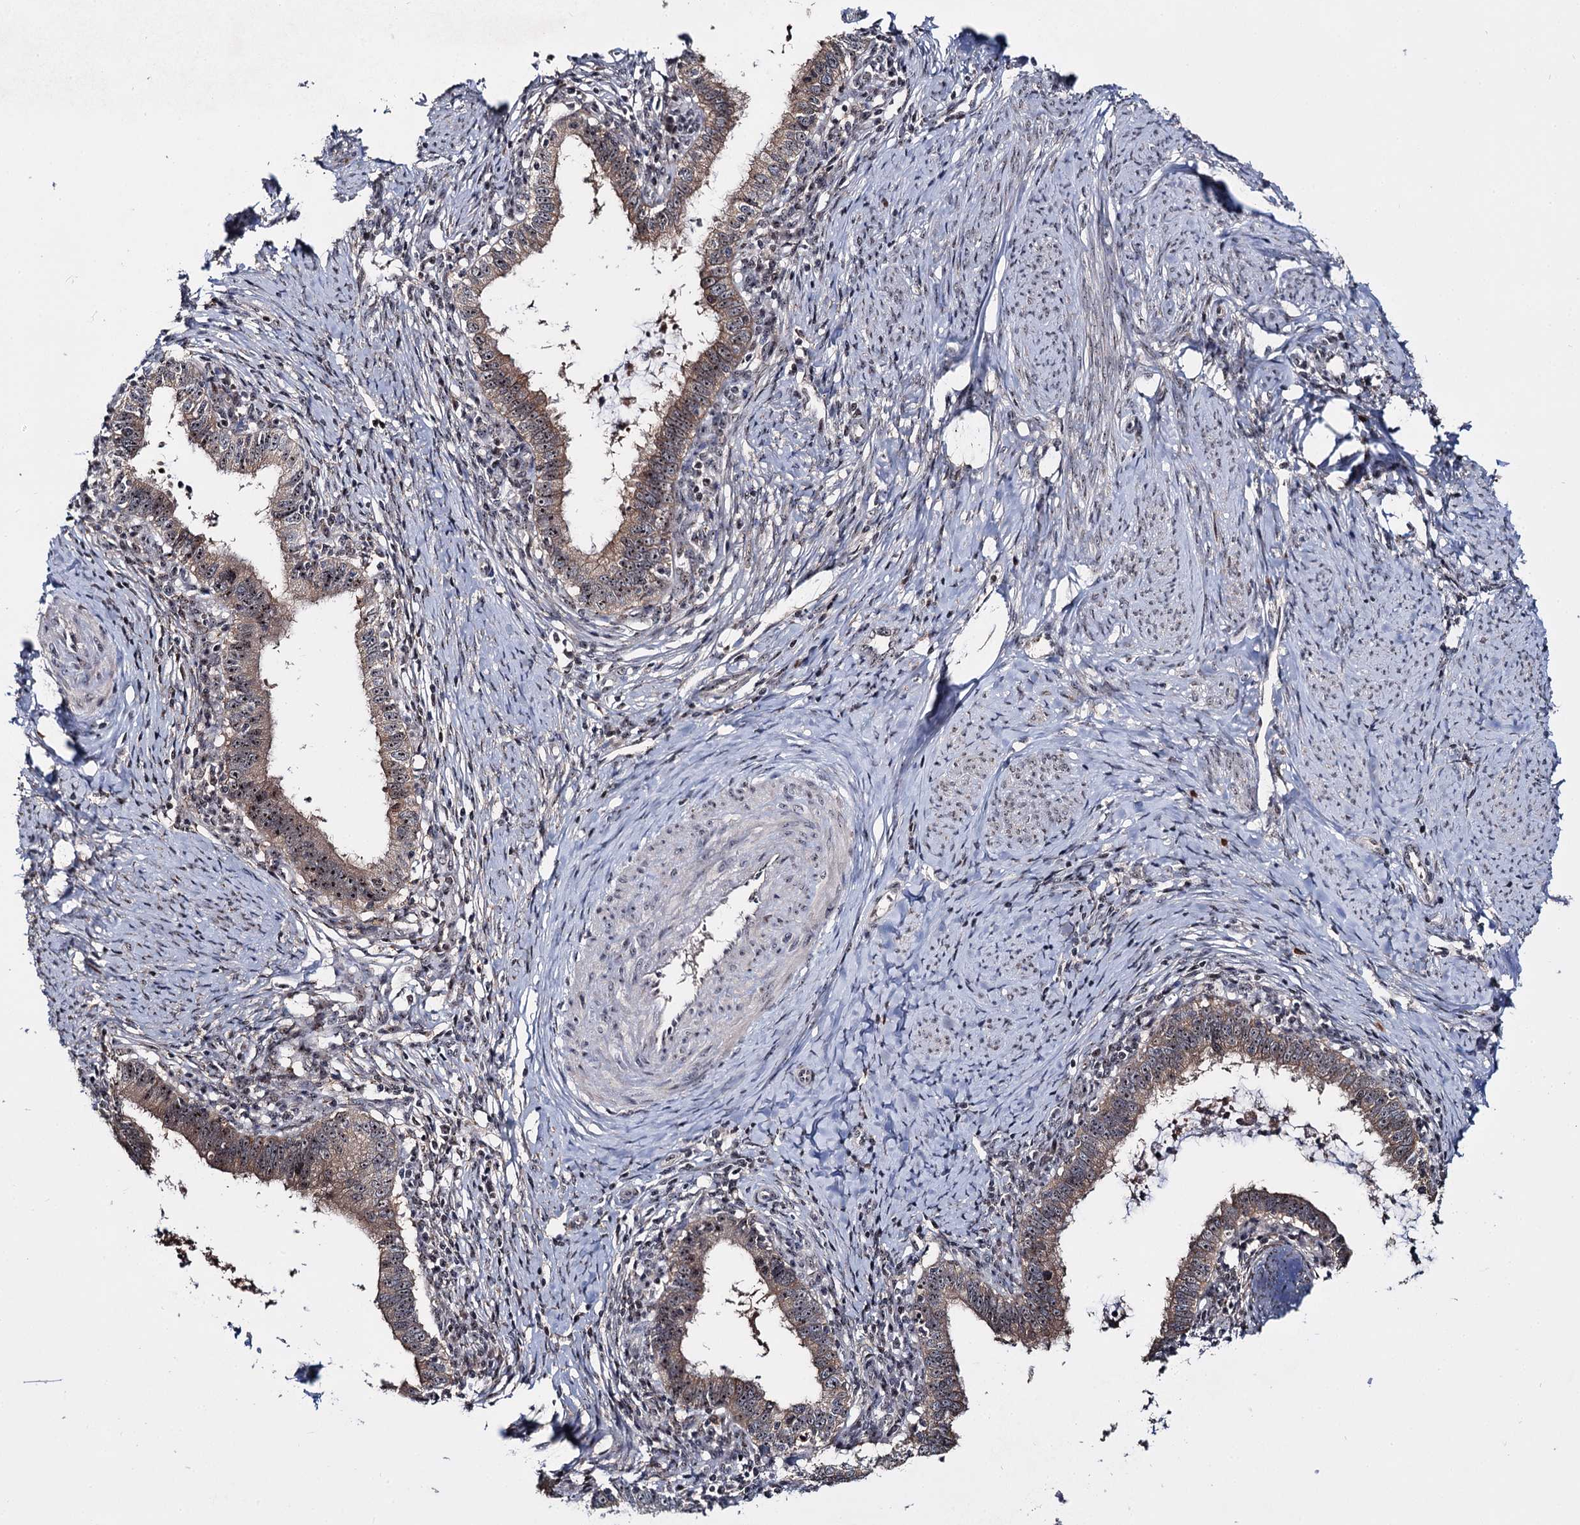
{"staining": {"intensity": "moderate", "quantity": ">75%", "location": "cytoplasmic/membranous,nuclear"}, "tissue": "cervical cancer", "cell_type": "Tumor cells", "image_type": "cancer", "snomed": [{"axis": "morphology", "description": "Adenocarcinoma, NOS"}, {"axis": "topography", "description": "Cervix"}], "caption": "Immunohistochemical staining of adenocarcinoma (cervical) reveals medium levels of moderate cytoplasmic/membranous and nuclear protein expression in approximately >75% of tumor cells.", "gene": "SUPT20H", "patient": {"sex": "female", "age": 36}}